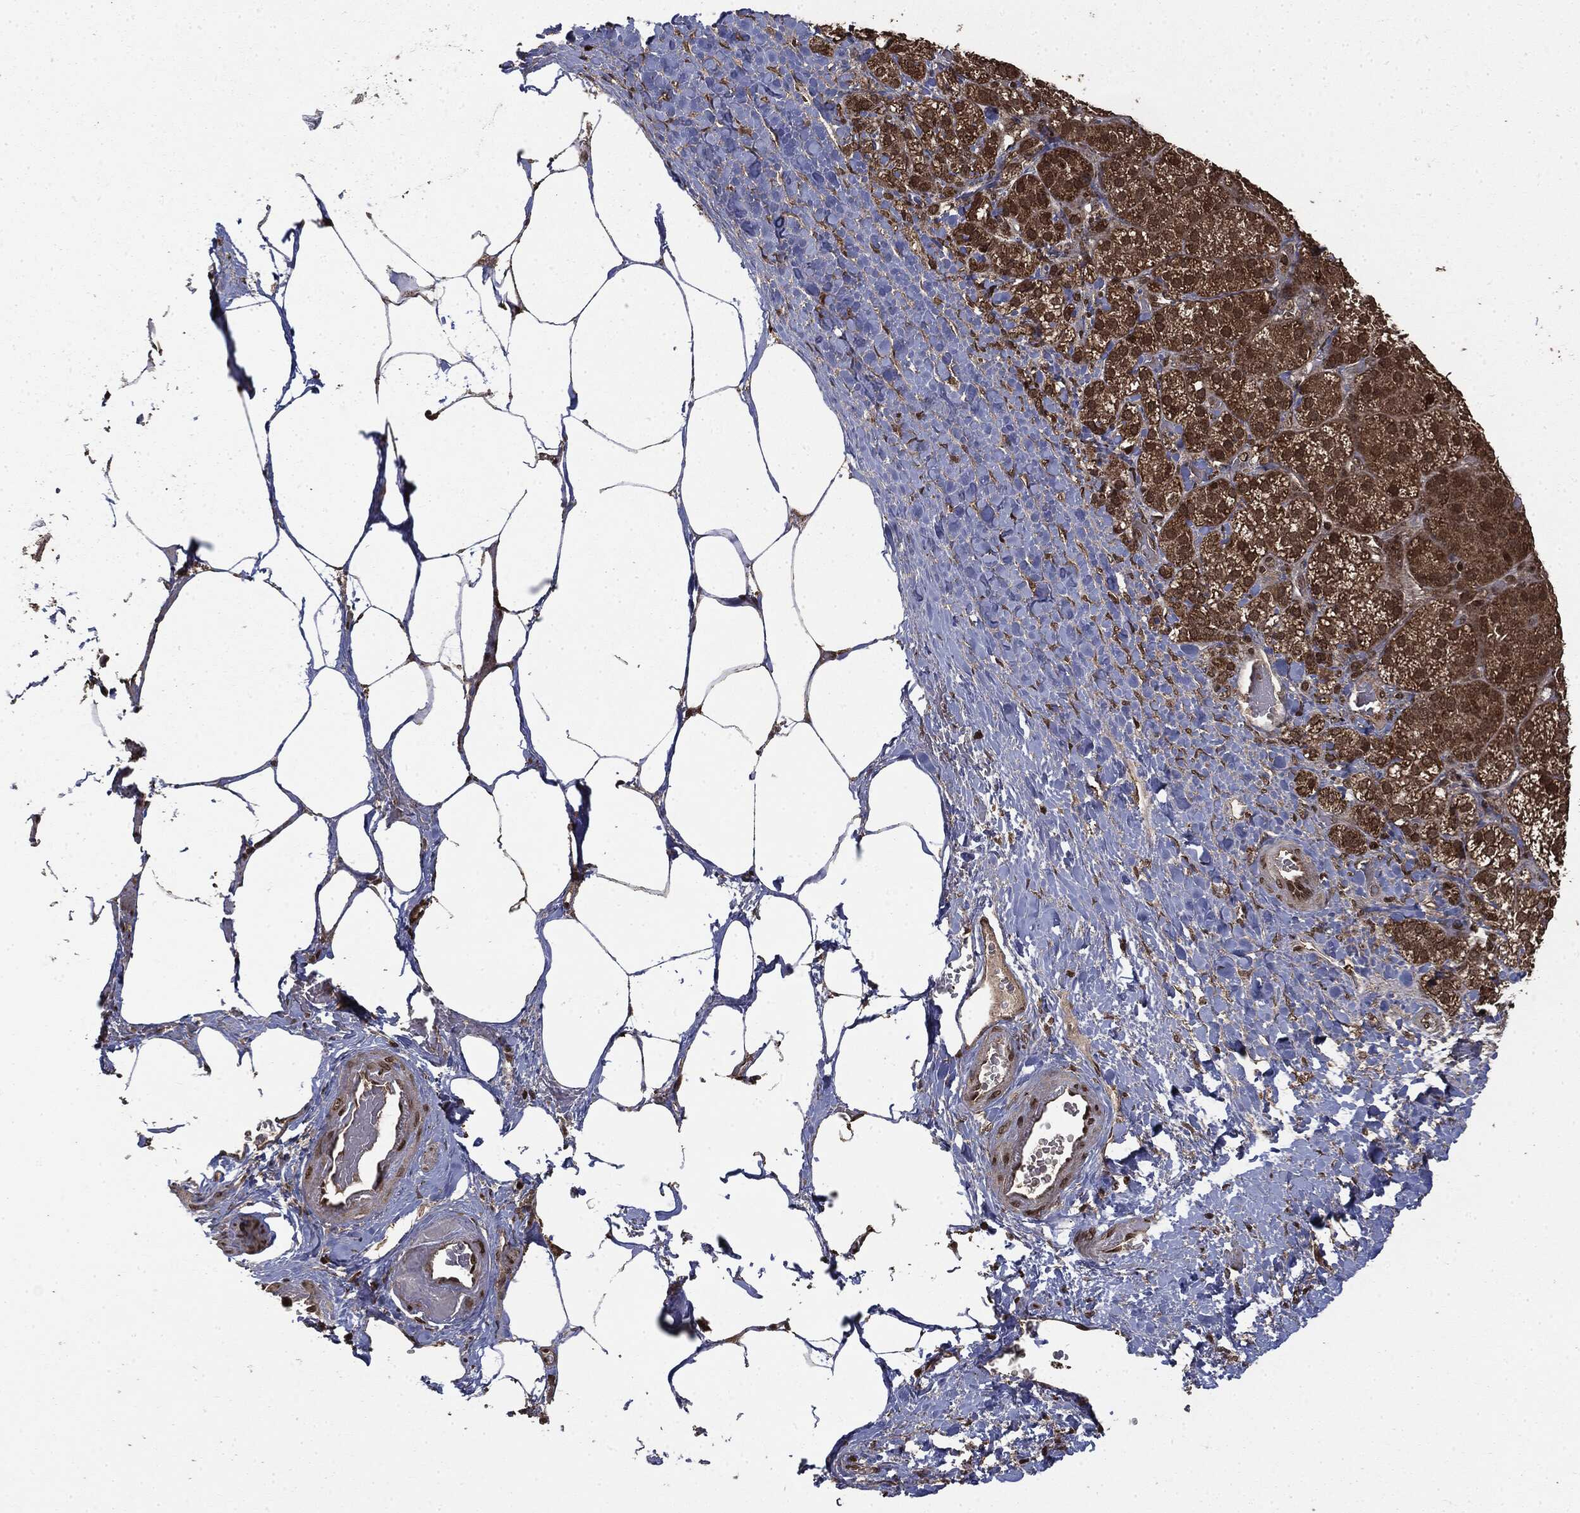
{"staining": {"intensity": "moderate", "quantity": ">75%", "location": "cytoplasmic/membranous,nuclear"}, "tissue": "adrenal gland", "cell_type": "Glandular cells", "image_type": "normal", "snomed": [{"axis": "morphology", "description": "Normal tissue, NOS"}, {"axis": "topography", "description": "Adrenal gland"}], "caption": "IHC micrograph of unremarkable adrenal gland: human adrenal gland stained using IHC exhibits medium levels of moderate protein expression localized specifically in the cytoplasmic/membranous,nuclear of glandular cells, appearing as a cytoplasmic/membranous,nuclear brown color.", "gene": "CTDP1", "patient": {"sex": "male", "age": 57}}